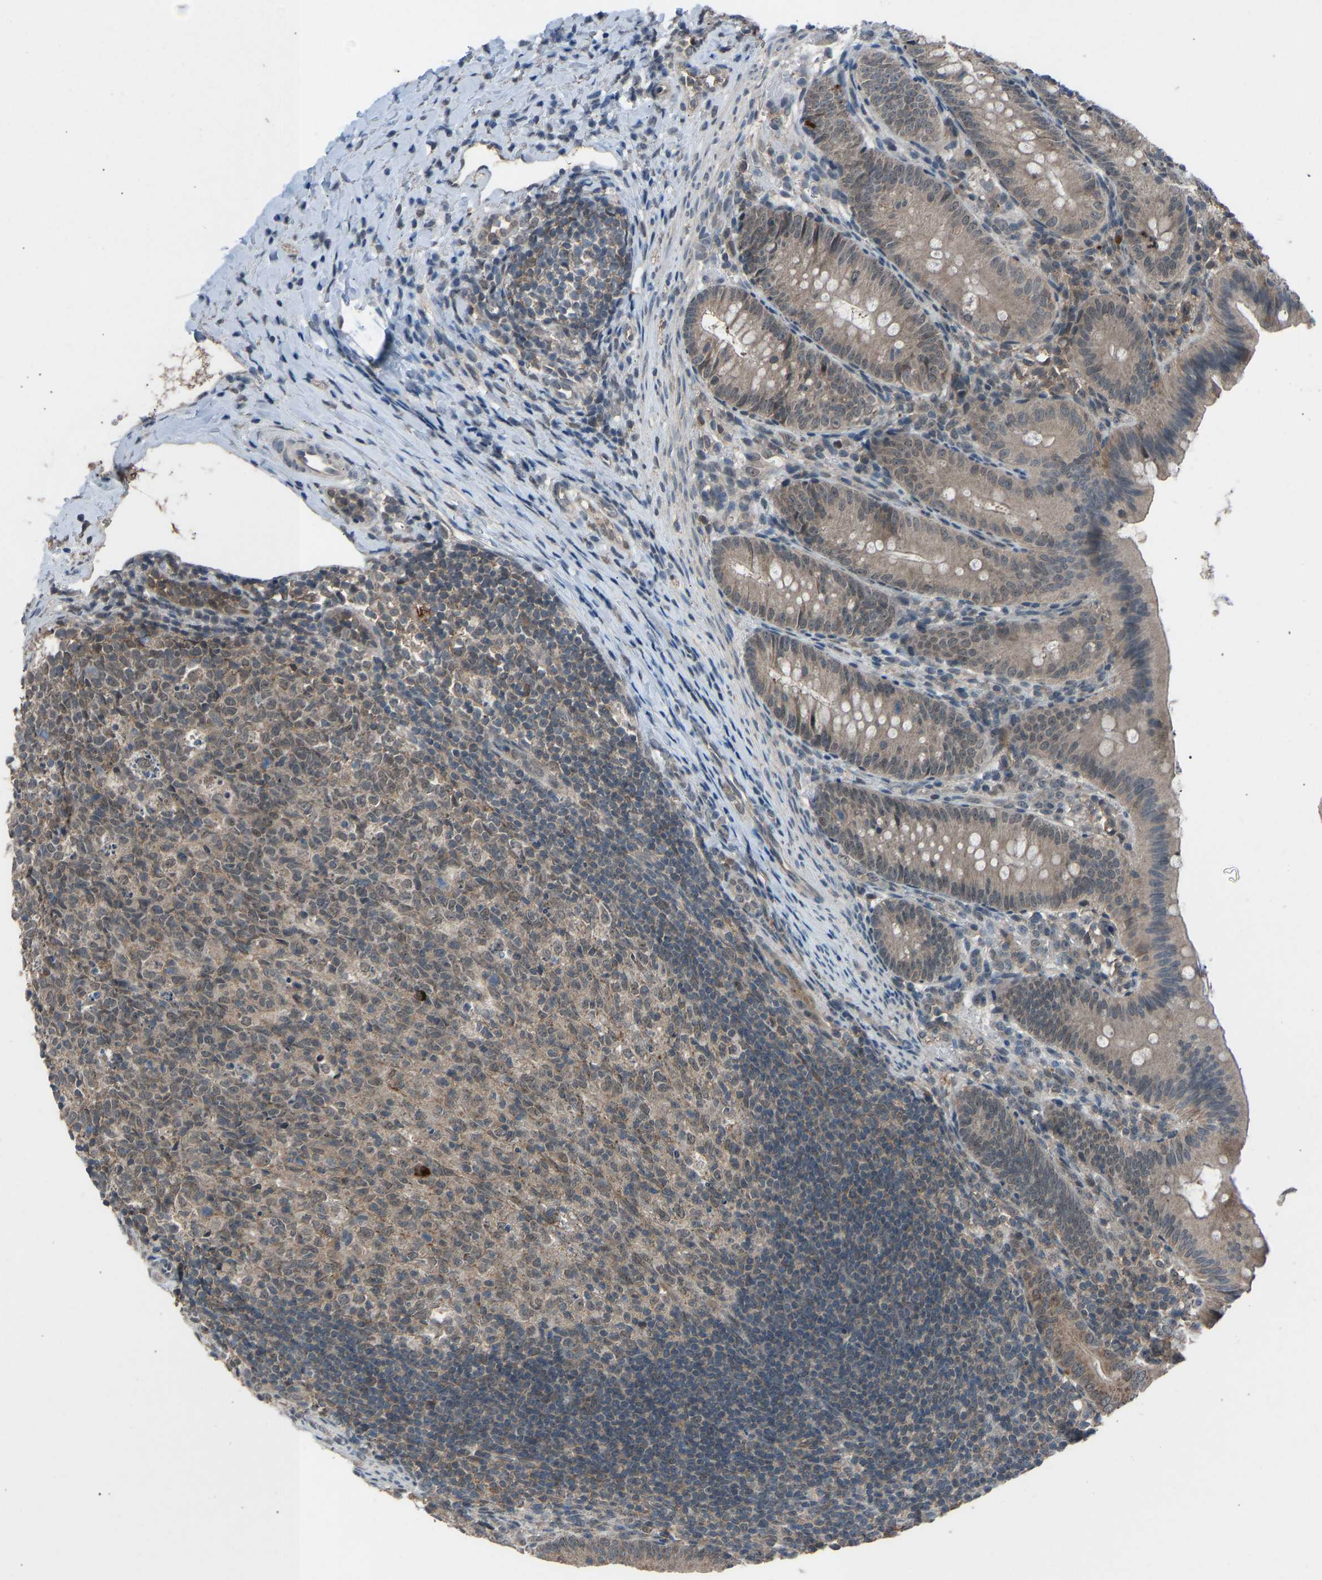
{"staining": {"intensity": "moderate", "quantity": ">75%", "location": "cytoplasmic/membranous,nuclear"}, "tissue": "appendix", "cell_type": "Glandular cells", "image_type": "normal", "snomed": [{"axis": "morphology", "description": "Normal tissue, NOS"}, {"axis": "topography", "description": "Appendix"}], "caption": "A brown stain highlights moderate cytoplasmic/membranous,nuclear positivity of a protein in glandular cells of unremarkable human appendix. (Stains: DAB in brown, nuclei in blue, Microscopy: brightfield microscopy at high magnification).", "gene": "SLC43A1", "patient": {"sex": "male", "age": 1}}